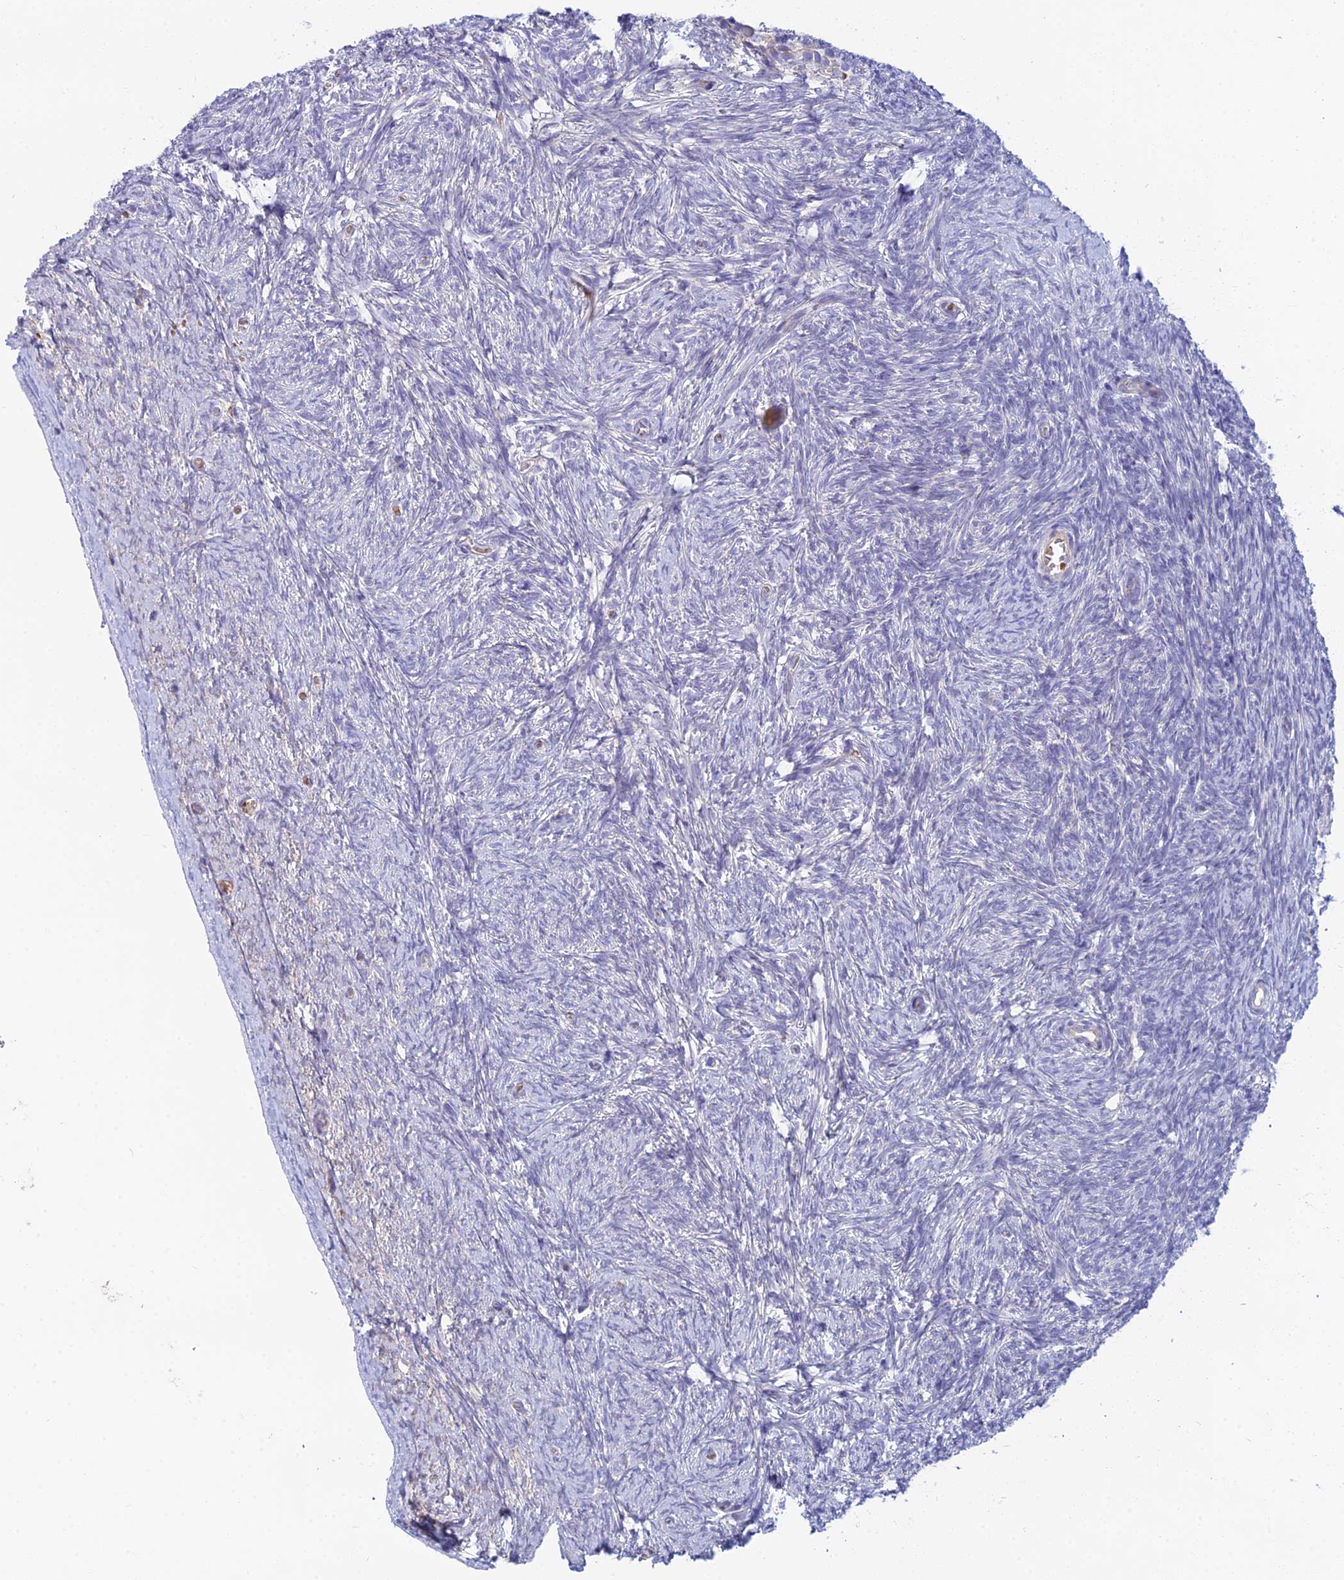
{"staining": {"intensity": "negative", "quantity": "none", "location": "none"}, "tissue": "ovary", "cell_type": "Ovarian stroma cells", "image_type": "normal", "snomed": [{"axis": "morphology", "description": "Normal tissue, NOS"}, {"axis": "topography", "description": "Ovary"}], "caption": "High power microscopy histopathology image of an immunohistochemistry micrograph of unremarkable ovary, revealing no significant staining in ovarian stroma cells. (DAB IHC with hematoxylin counter stain).", "gene": "ZNF564", "patient": {"sex": "female", "age": 44}}